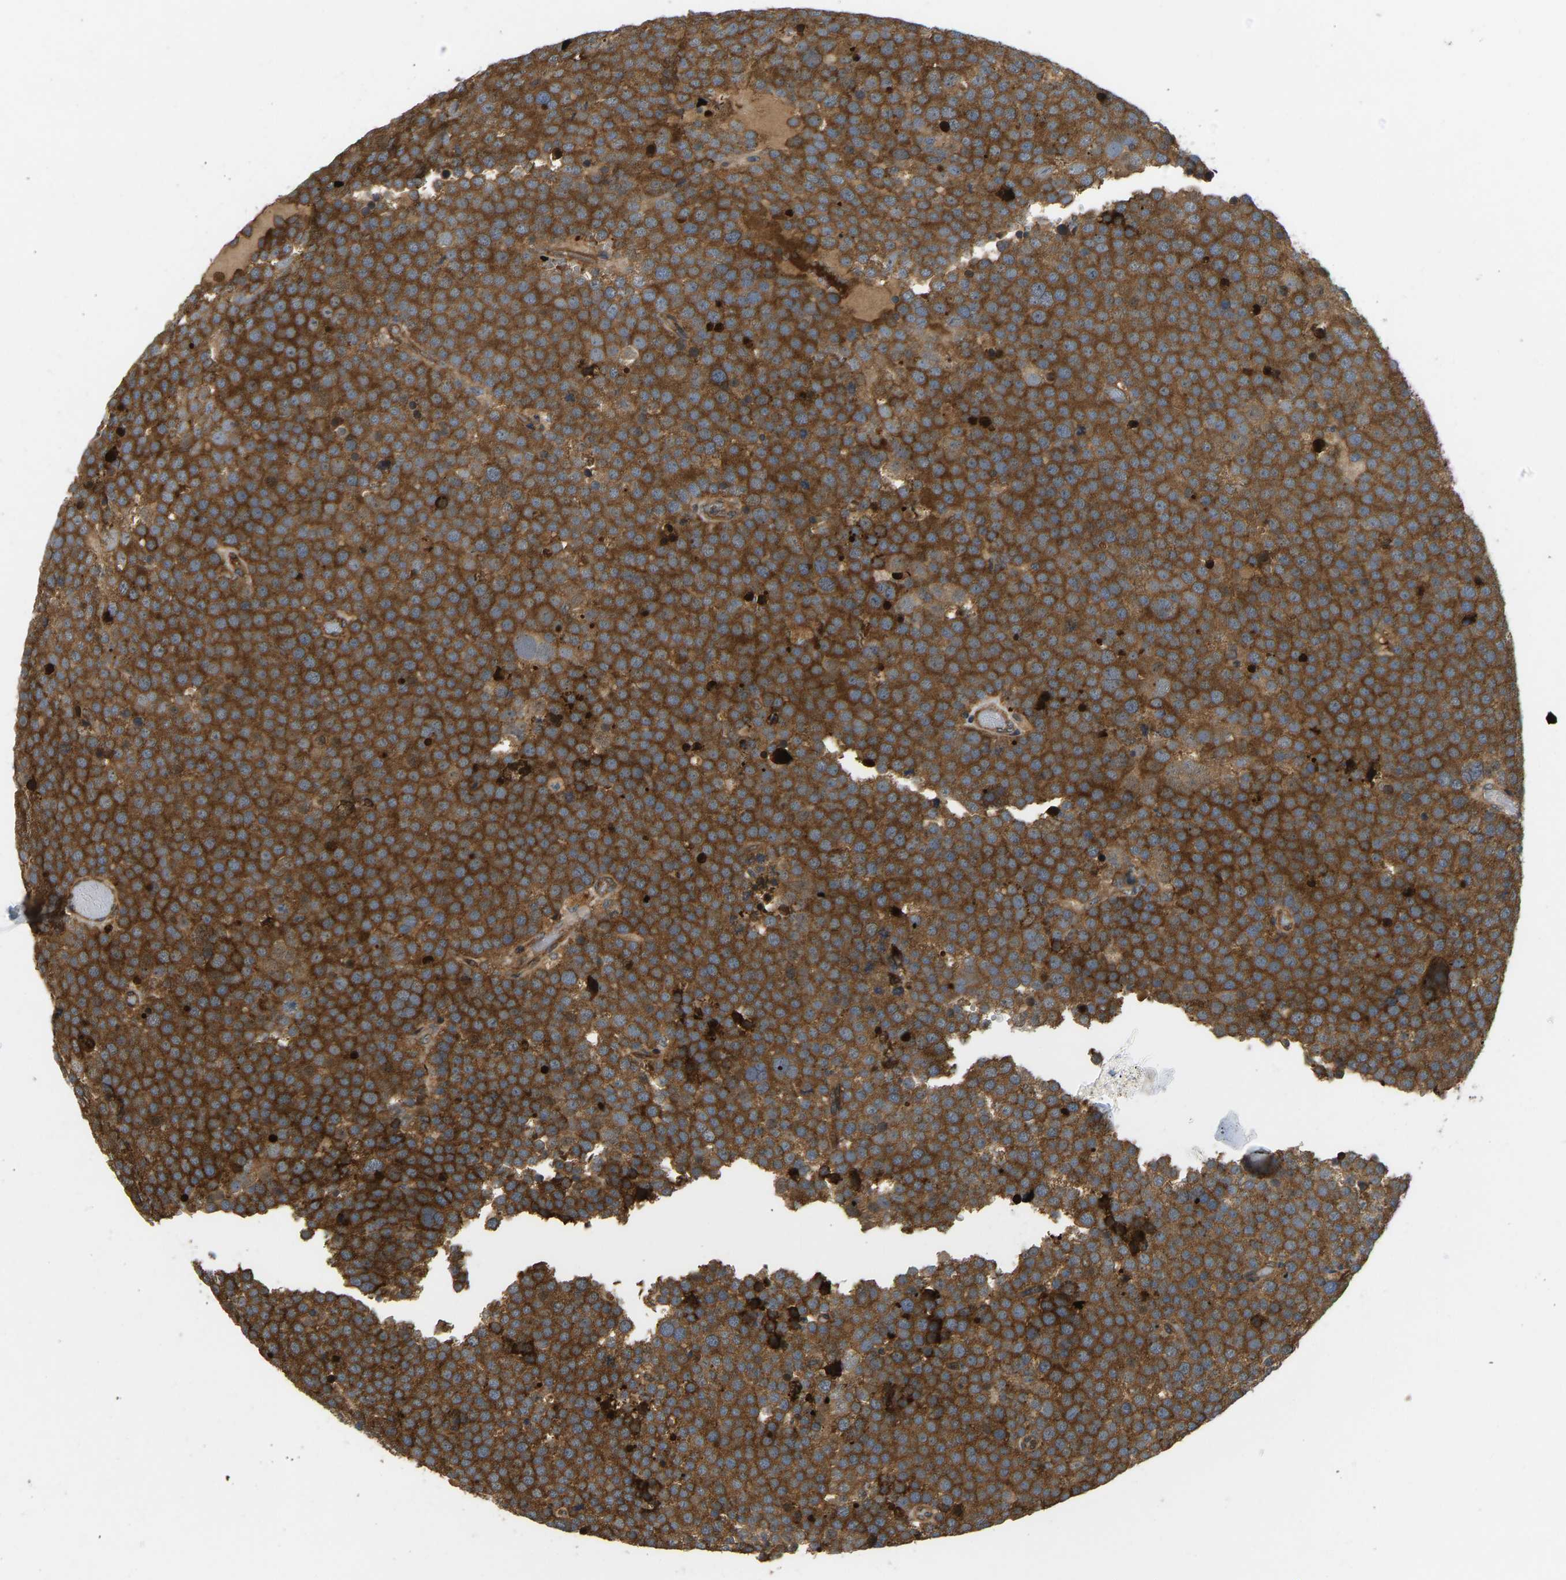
{"staining": {"intensity": "strong", "quantity": ">75%", "location": "cytoplasmic/membranous"}, "tissue": "testis cancer", "cell_type": "Tumor cells", "image_type": "cancer", "snomed": [{"axis": "morphology", "description": "Normal tissue, NOS"}, {"axis": "morphology", "description": "Seminoma, NOS"}, {"axis": "topography", "description": "Testis"}], "caption": "This micrograph exhibits immunohistochemistry staining of human testis cancer (seminoma), with high strong cytoplasmic/membranous positivity in about >75% of tumor cells.", "gene": "RASGRF2", "patient": {"sex": "male", "age": 71}}